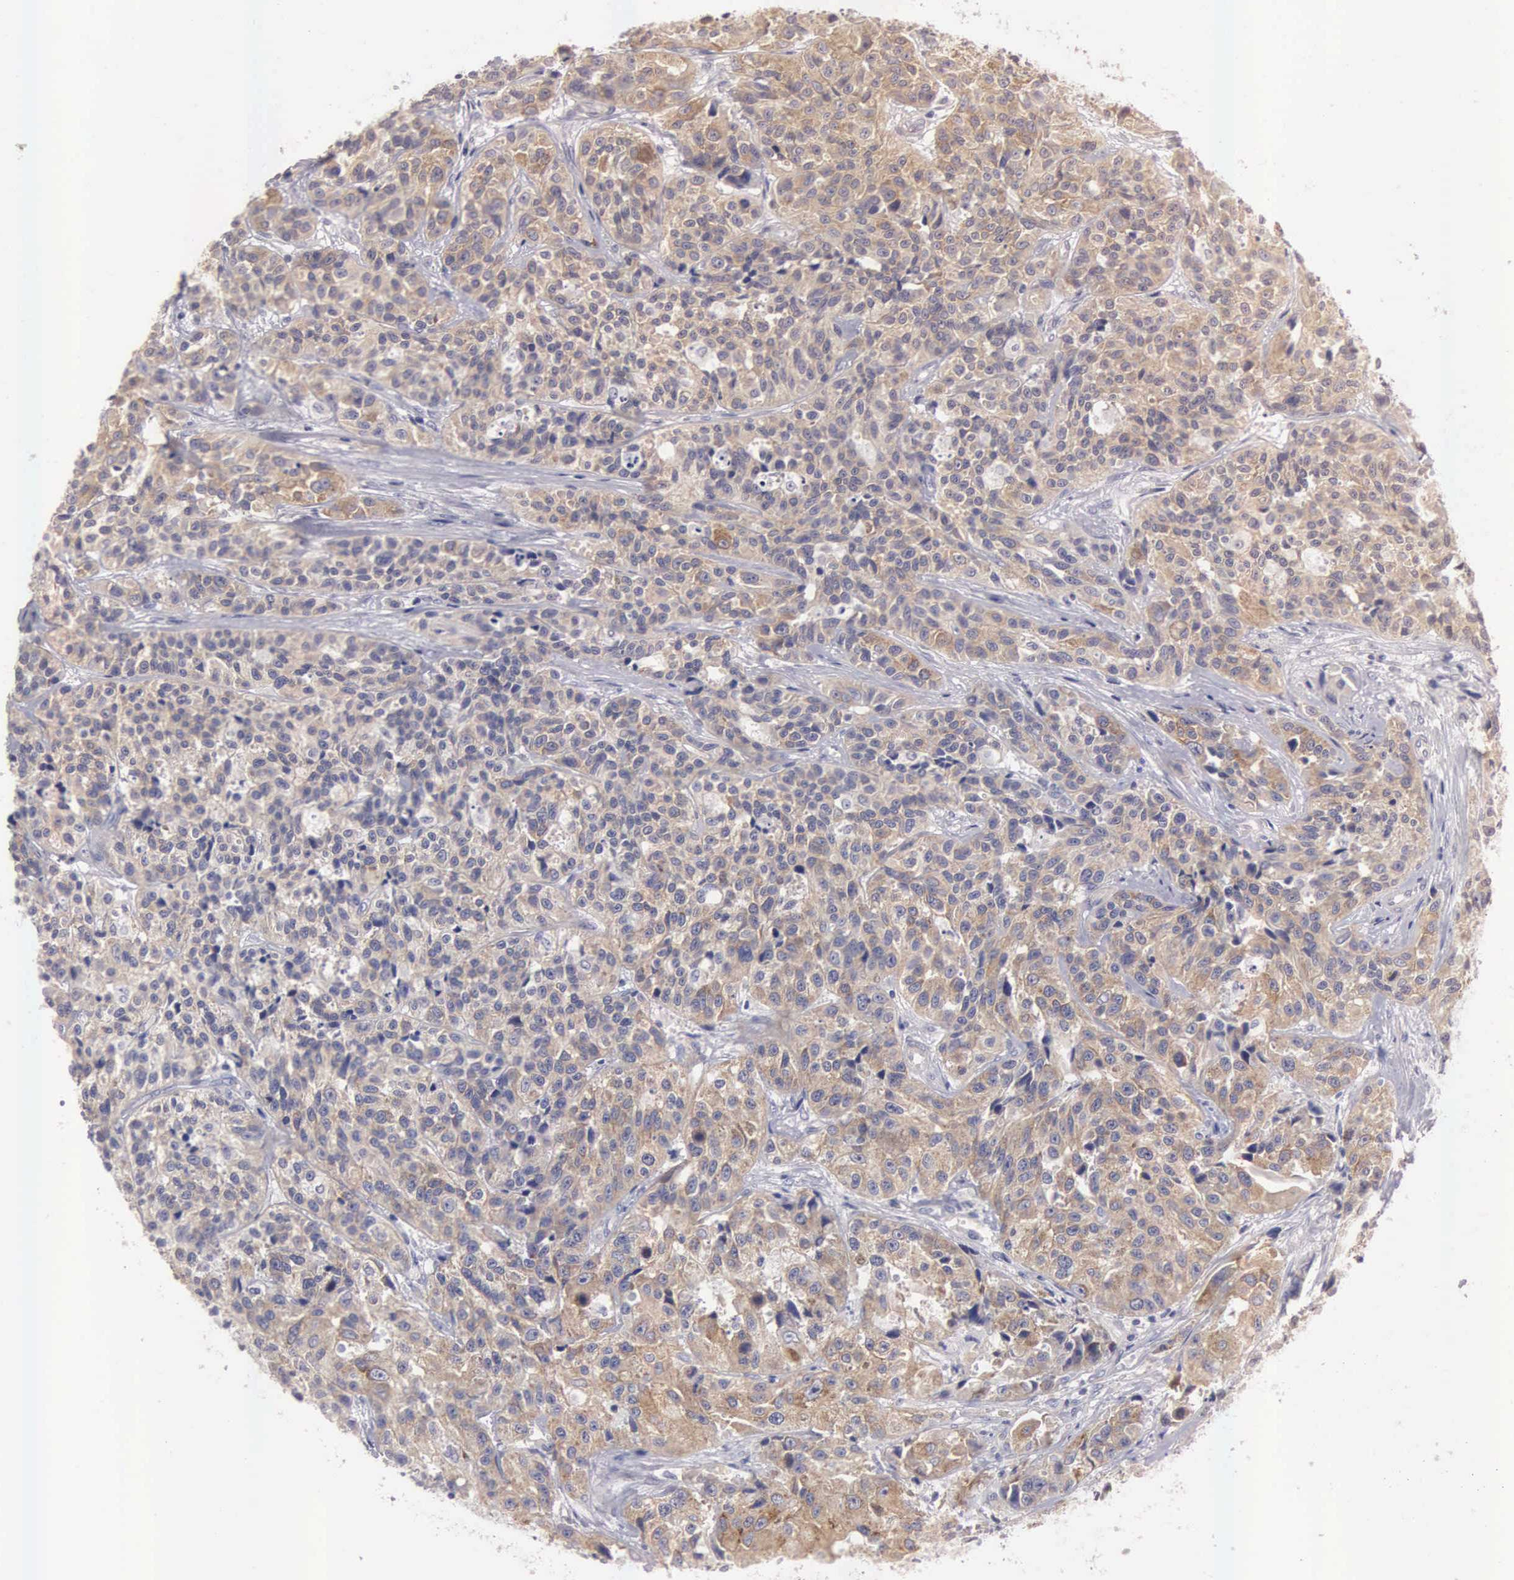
{"staining": {"intensity": "strong", "quantity": ">75%", "location": "cytoplasmic/membranous"}, "tissue": "urothelial cancer", "cell_type": "Tumor cells", "image_type": "cancer", "snomed": [{"axis": "morphology", "description": "Urothelial carcinoma, High grade"}, {"axis": "topography", "description": "Urinary bladder"}], "caption": "A brown stain labels strong cytoplasmic/membranous staining of a protein in urothelial cancer tumor cells.", "gene": "CEP170B", "patient": {"sex": "female", "age": 81}}